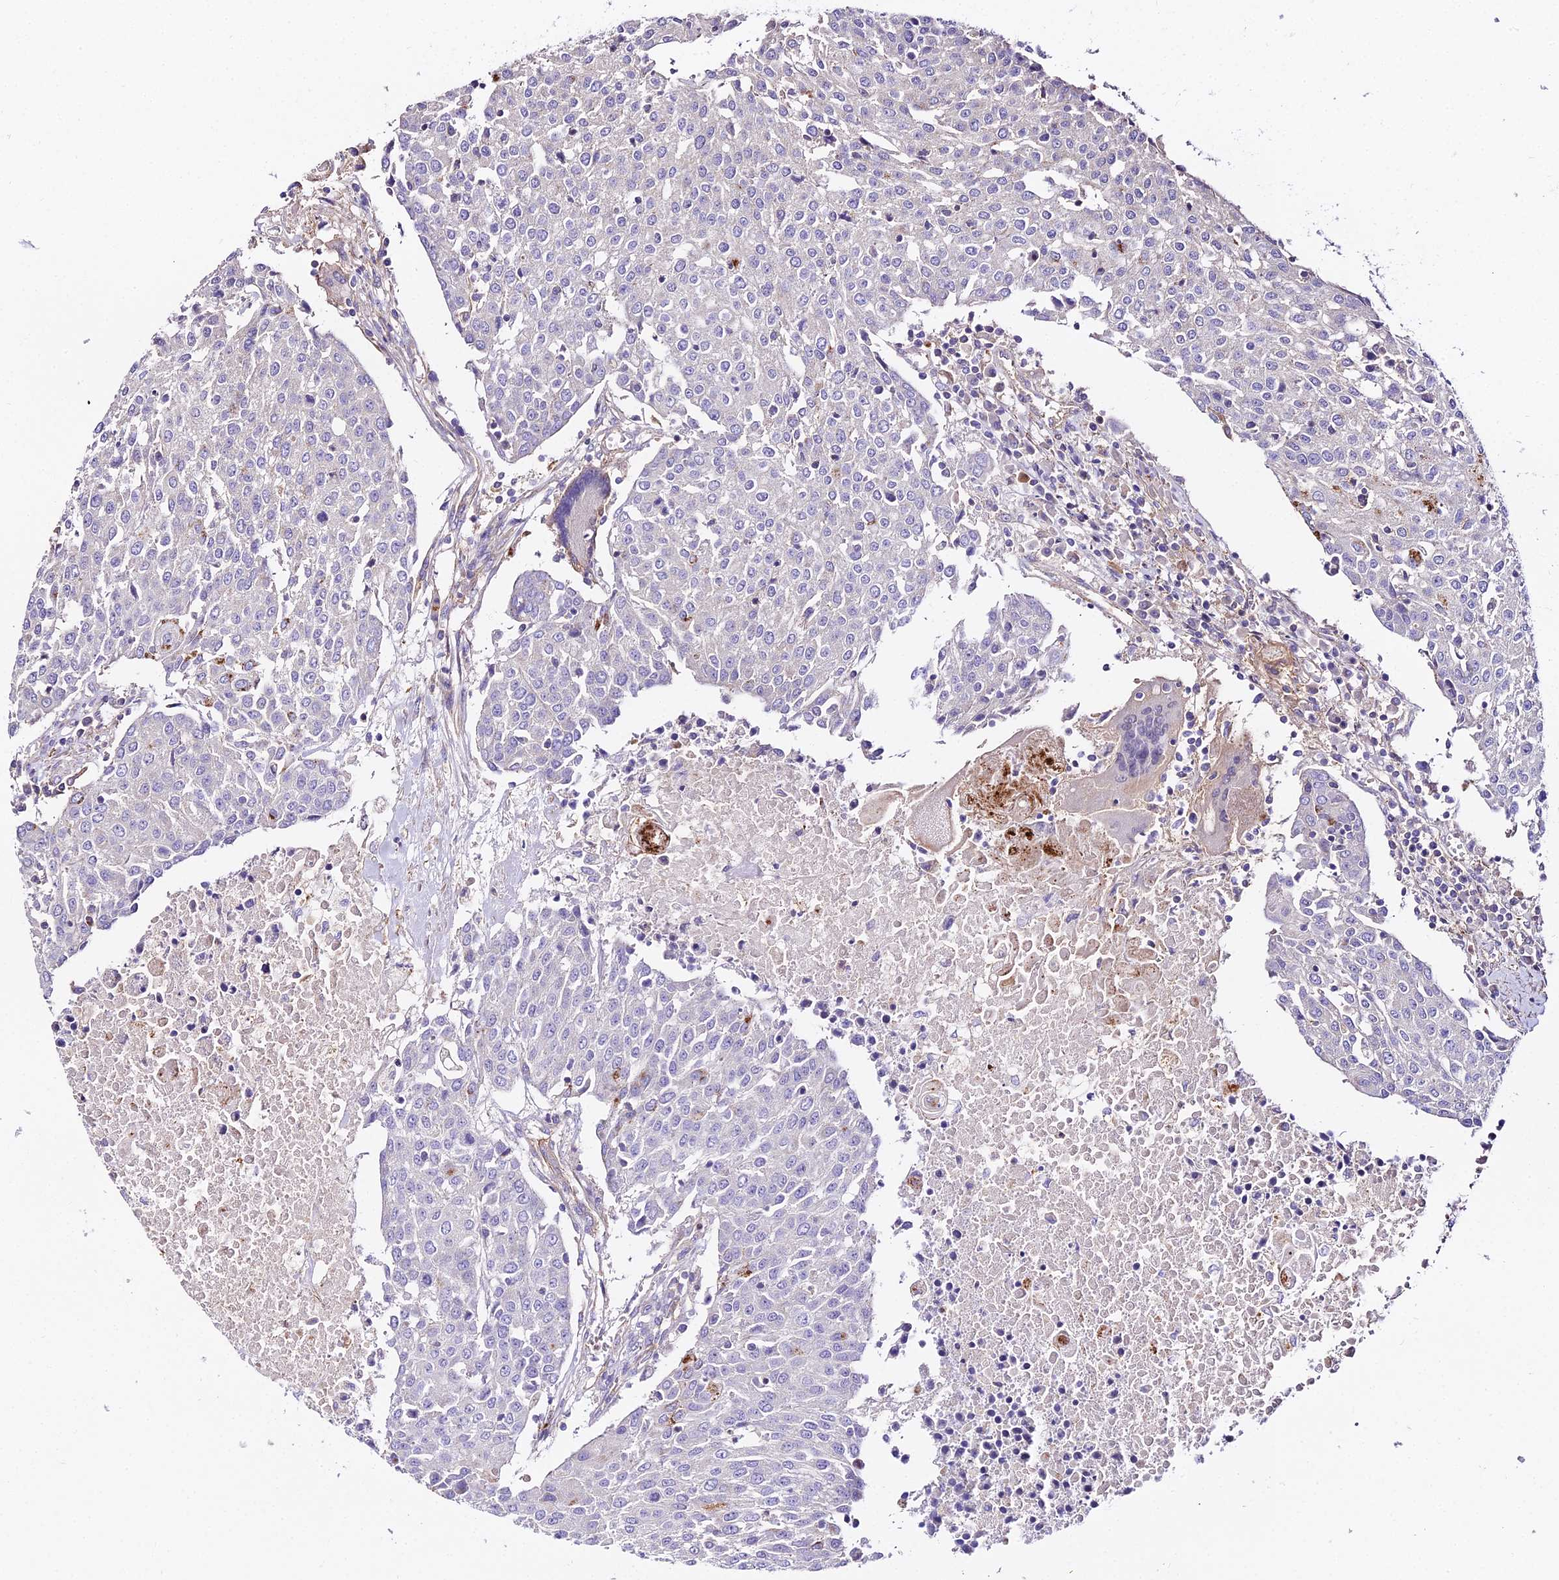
{"staining": {"intensity": "negative", "quantity": "none", "location": "none"}, "tissue": "urothelial cancer", "cell_type": "Tumor cells", "image_type": "cancer", "snomed": [{"axis": "morphology", "description": "Urothelial carcinoma, High grade"}, {"axis": "topography", "description": "Urinary bladder"}], "caption": "The histopathology image demonstrates no significant positivity in tumor cells of urothelial cancer.", "gene": "GLYAT", "patient": {"sex": "female", "age": 85}}